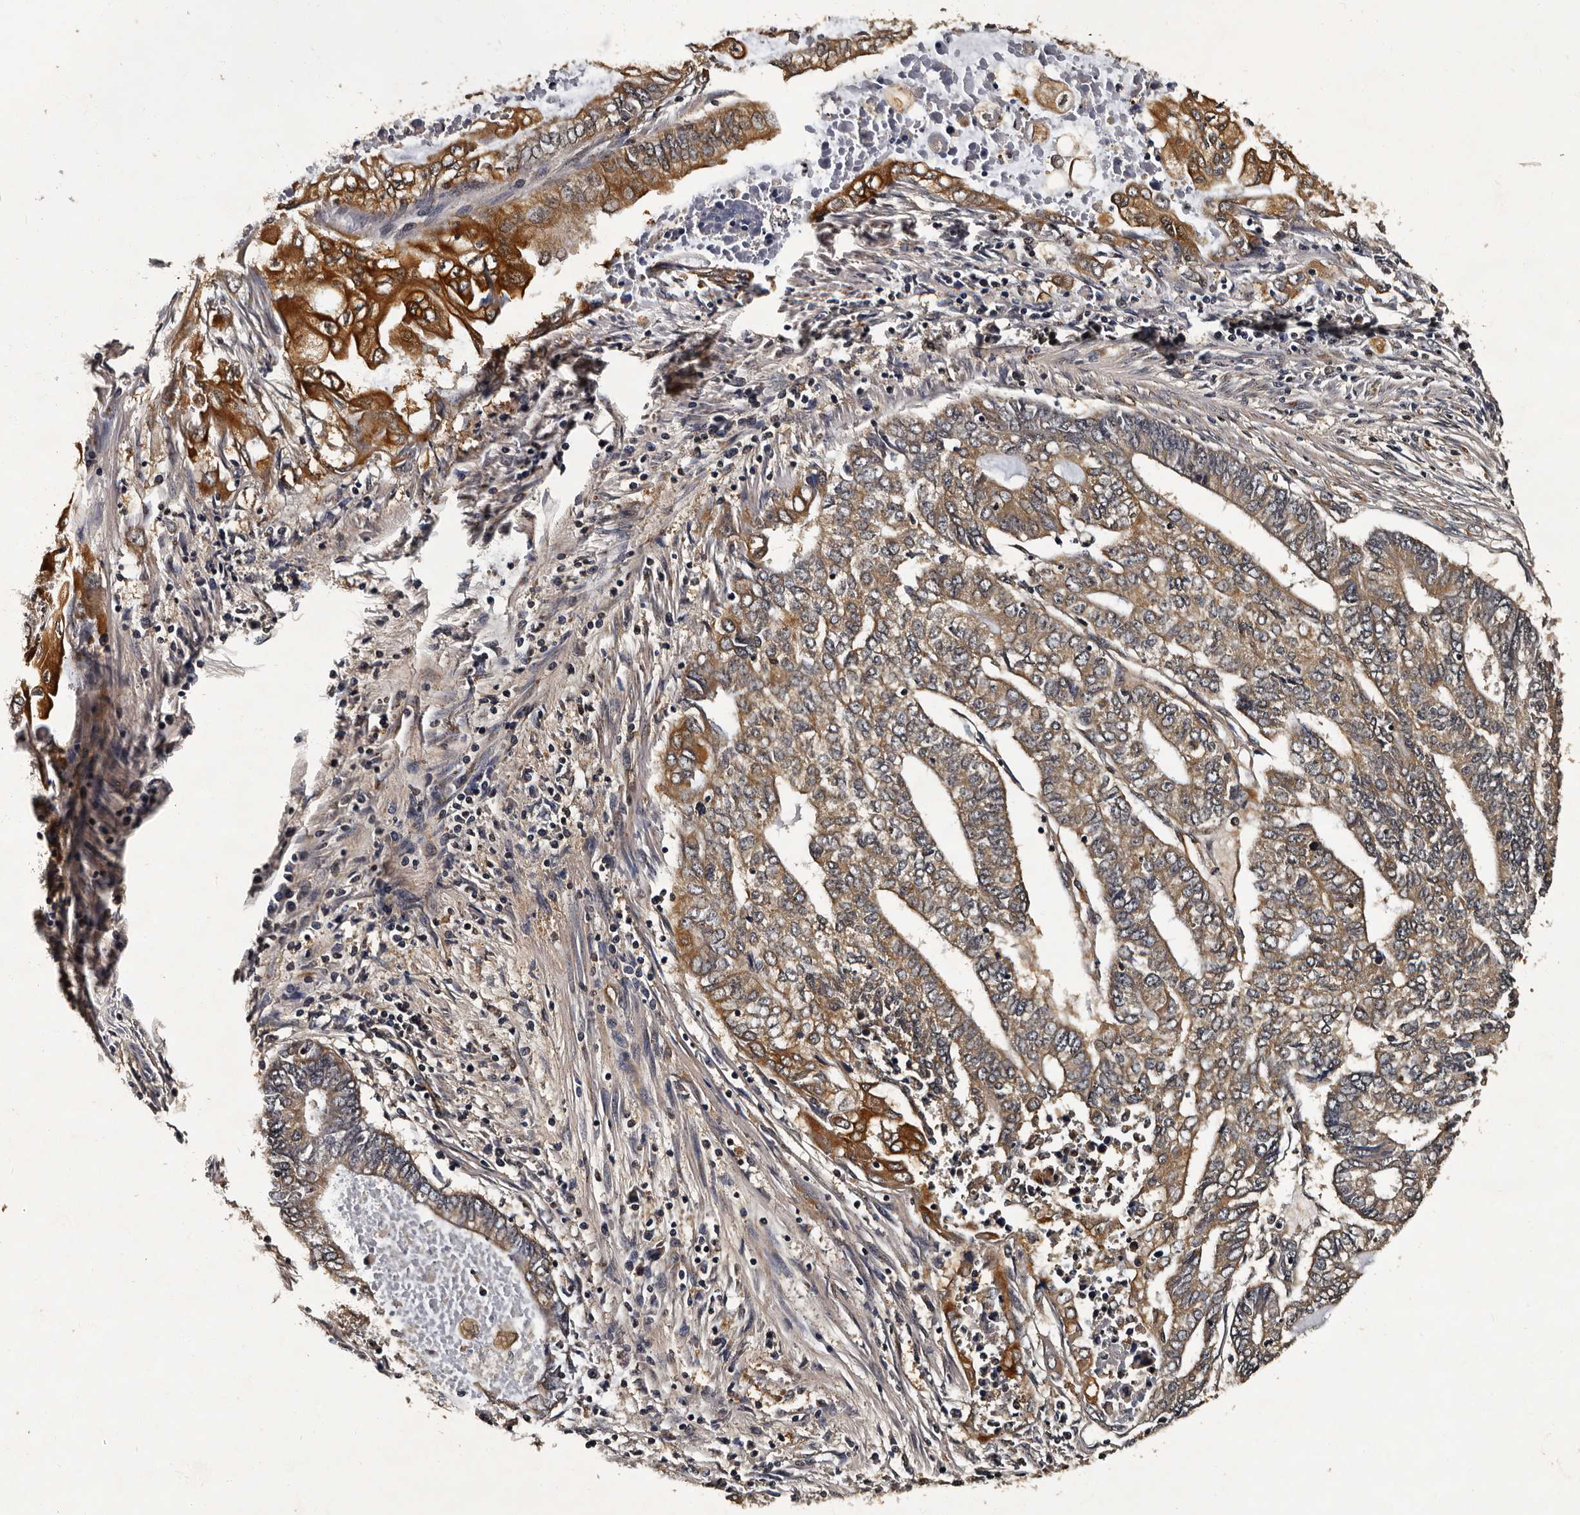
{"staining": {"intensity": "moderate", "quantity": ">75%", "location": "cytoplasmic/membranous"}, "tissue": "endometrial cancer", "cell_type": "Tumor cells", "image_type": "cancer", "snomed": [{"axis": "morphology", "description": "Adenocarcinoma, NOS"}, {"axis": "topography", "description": "Uterus"}, {"axis": "topography", "description": "Endometrium"}], "caption": "Endometrial cancer stained with a protein marker exhibits moderate staining in tumor cells.", "gene": "CPNE3", "patient": {"sex": "female", "age": 70}}